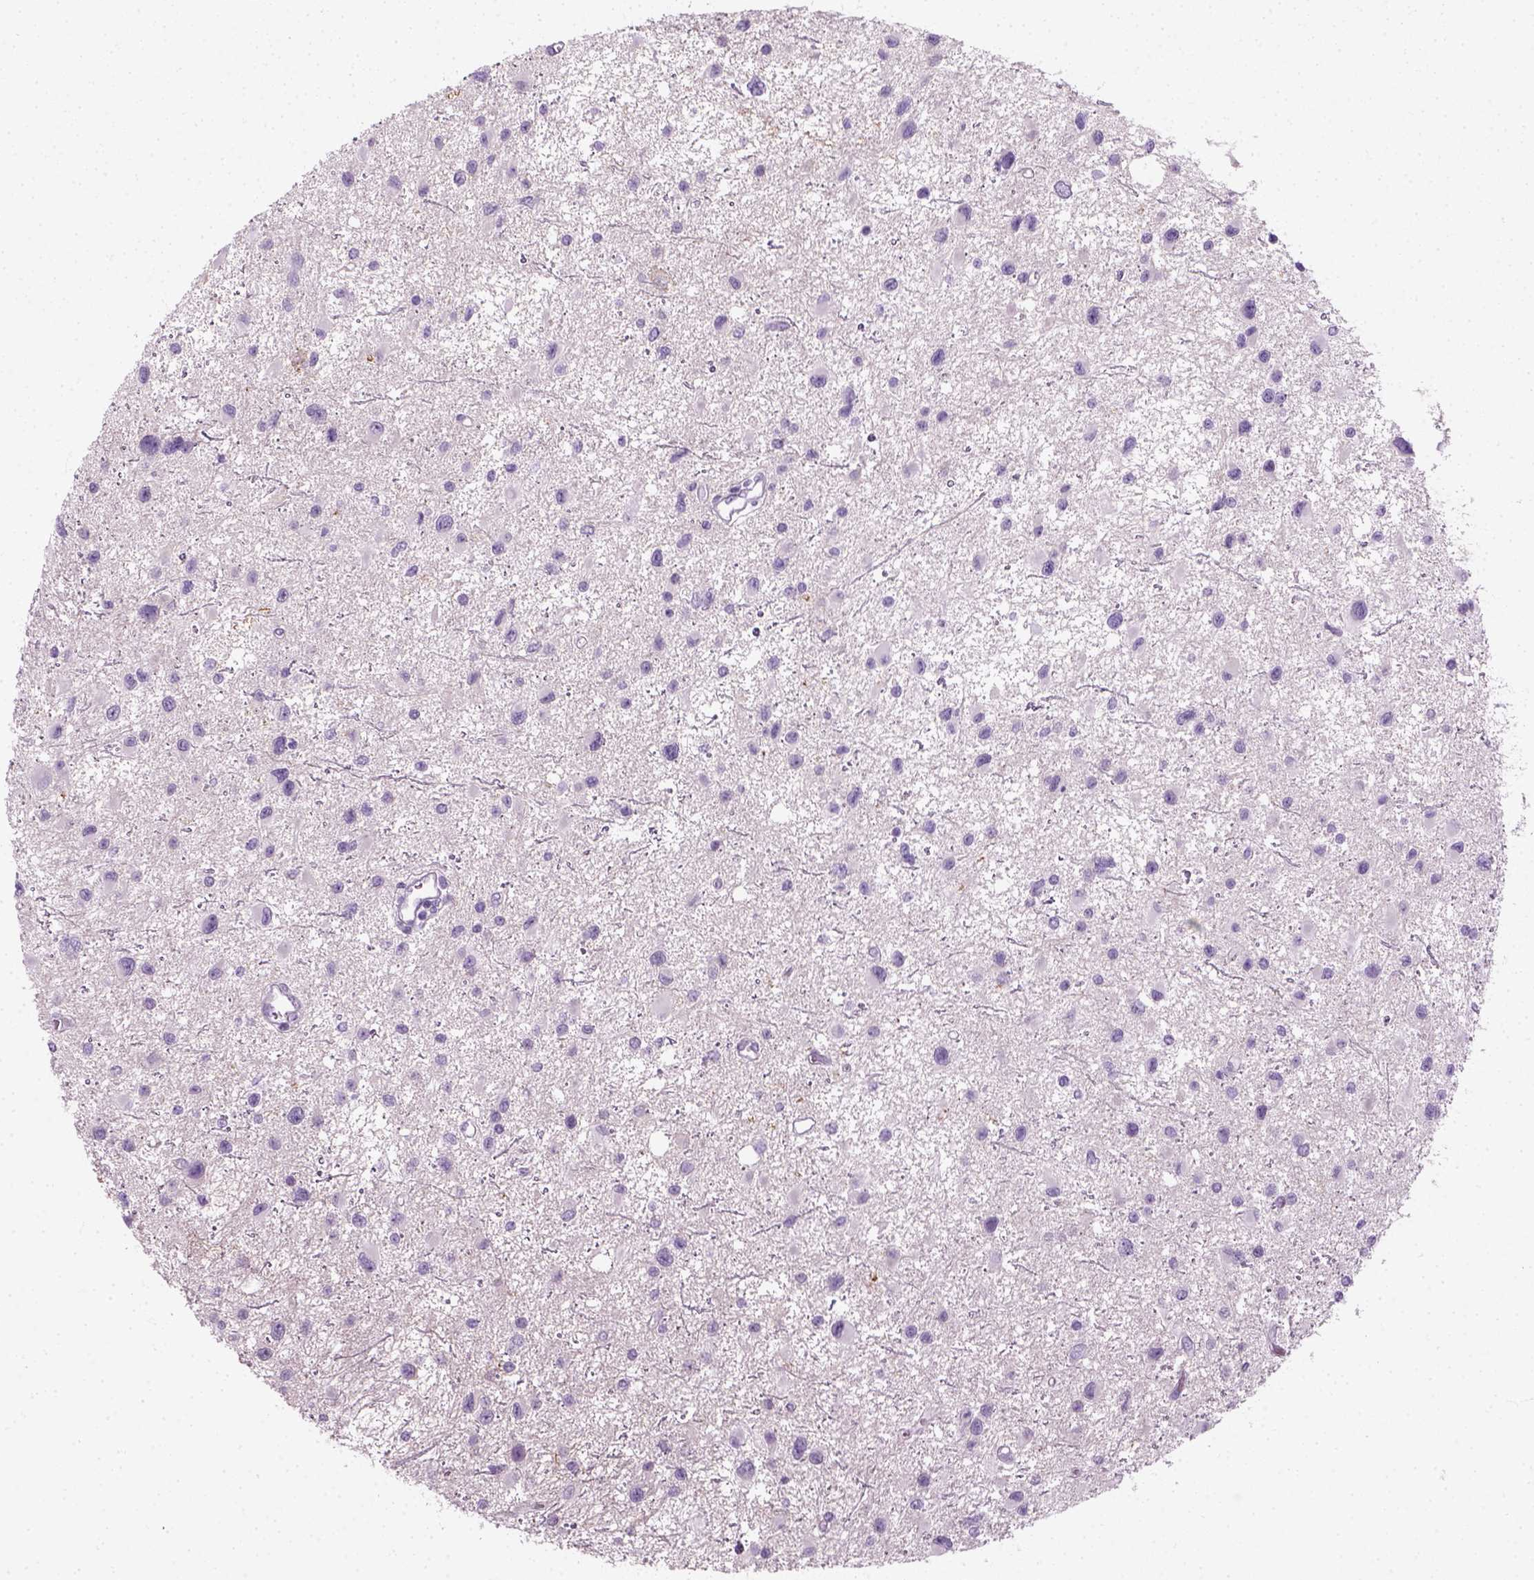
{"staining": {"intensity": "negative", "quantity": "none", "location": "none"}, "tissue": "glioma", "cell_type": "Tumor cells", "image_type": "cancer", "snomed": [{"axis": "morphology", "description": "Glioma, malignant, Low grade"}, {"axis": "topography", "description": "Brain"}], "caption": "Tumor cells show no significant expression in glioma.", "gene": "SLC12A5", "patient": {"sex": "female", "age": 32}}